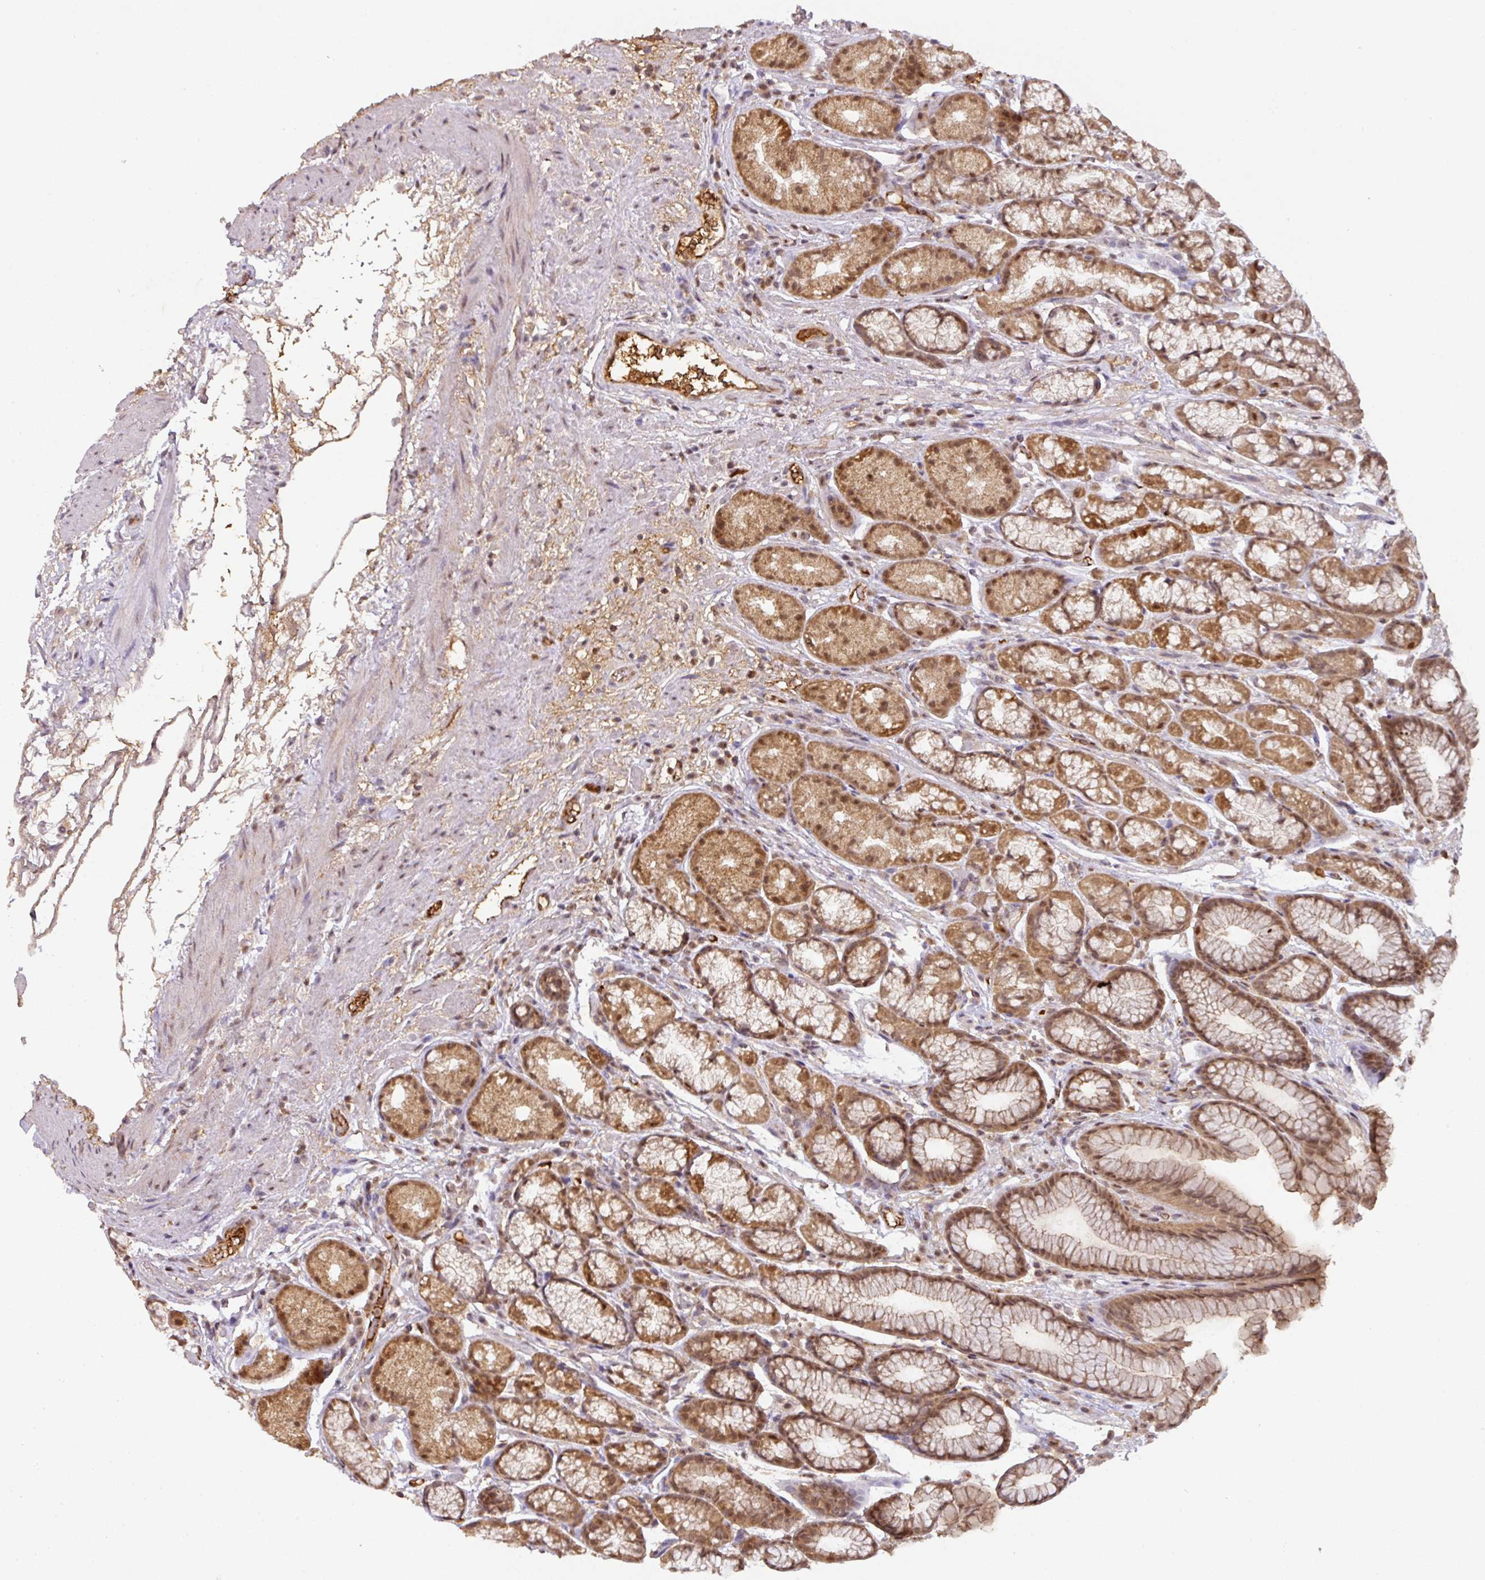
{"staining": {"intensity": "moderate", "quantity": ">75%", "location": "cytoplasmic/membranous,nuclear"}, "tissue": "stomach", "cell_type": "Glandular cells", "image_type": "normal", "snomed": [{"axis": "morphology", "description": "Normal tissue, NOS"}, {"axis": "topography", "description": "Stomach, lower"}], "caption": "IHC of normal stomach demonstrates medium levels of moderate cytoplasmic/membranous,nuclear expression in about >75% of glandular cells.", "gene": "RANBP9", "patient": {"sex": "male", "age": 67}}